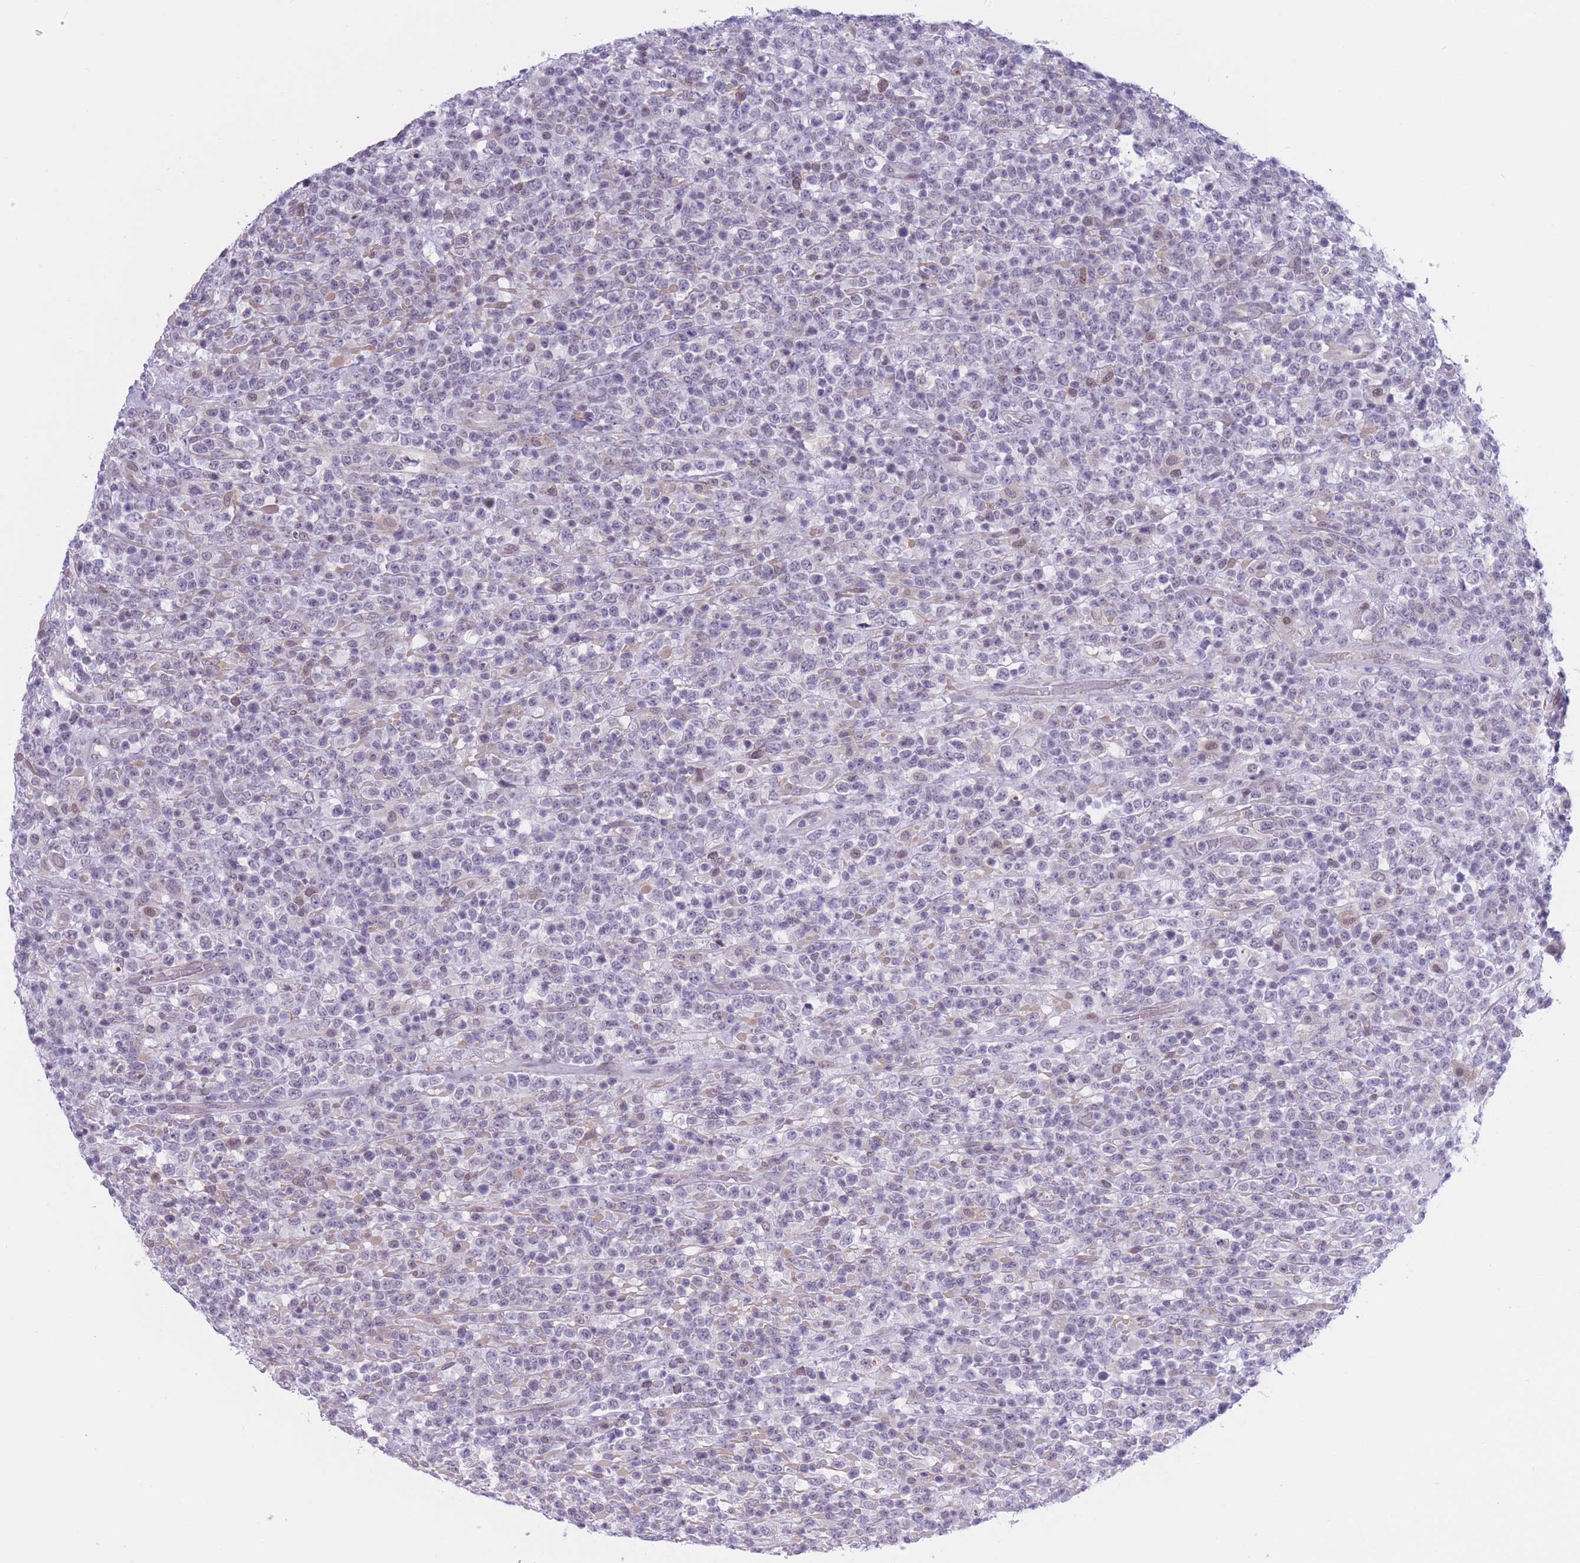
{"staining": {"intensity": "negative", "quantity": "none", "location": "none"}, "tissue": "lymphoma", "cell_type": "Tumor cells", "image_type": "cancer", "snomed": [{"axis": "morphology", "description": "Malignant lymphoma, non-Hodgkin's type, High grade"}, {"axis": "topography", "description": "Colon"}], "caption": "DAB immunohistochemical staining of human lymphoma demonstrates no significant expression in tumor cells. Nuclei are stained in blue.", "gene": "PODXL", "patient": {"sex": "female", "age": 53}}